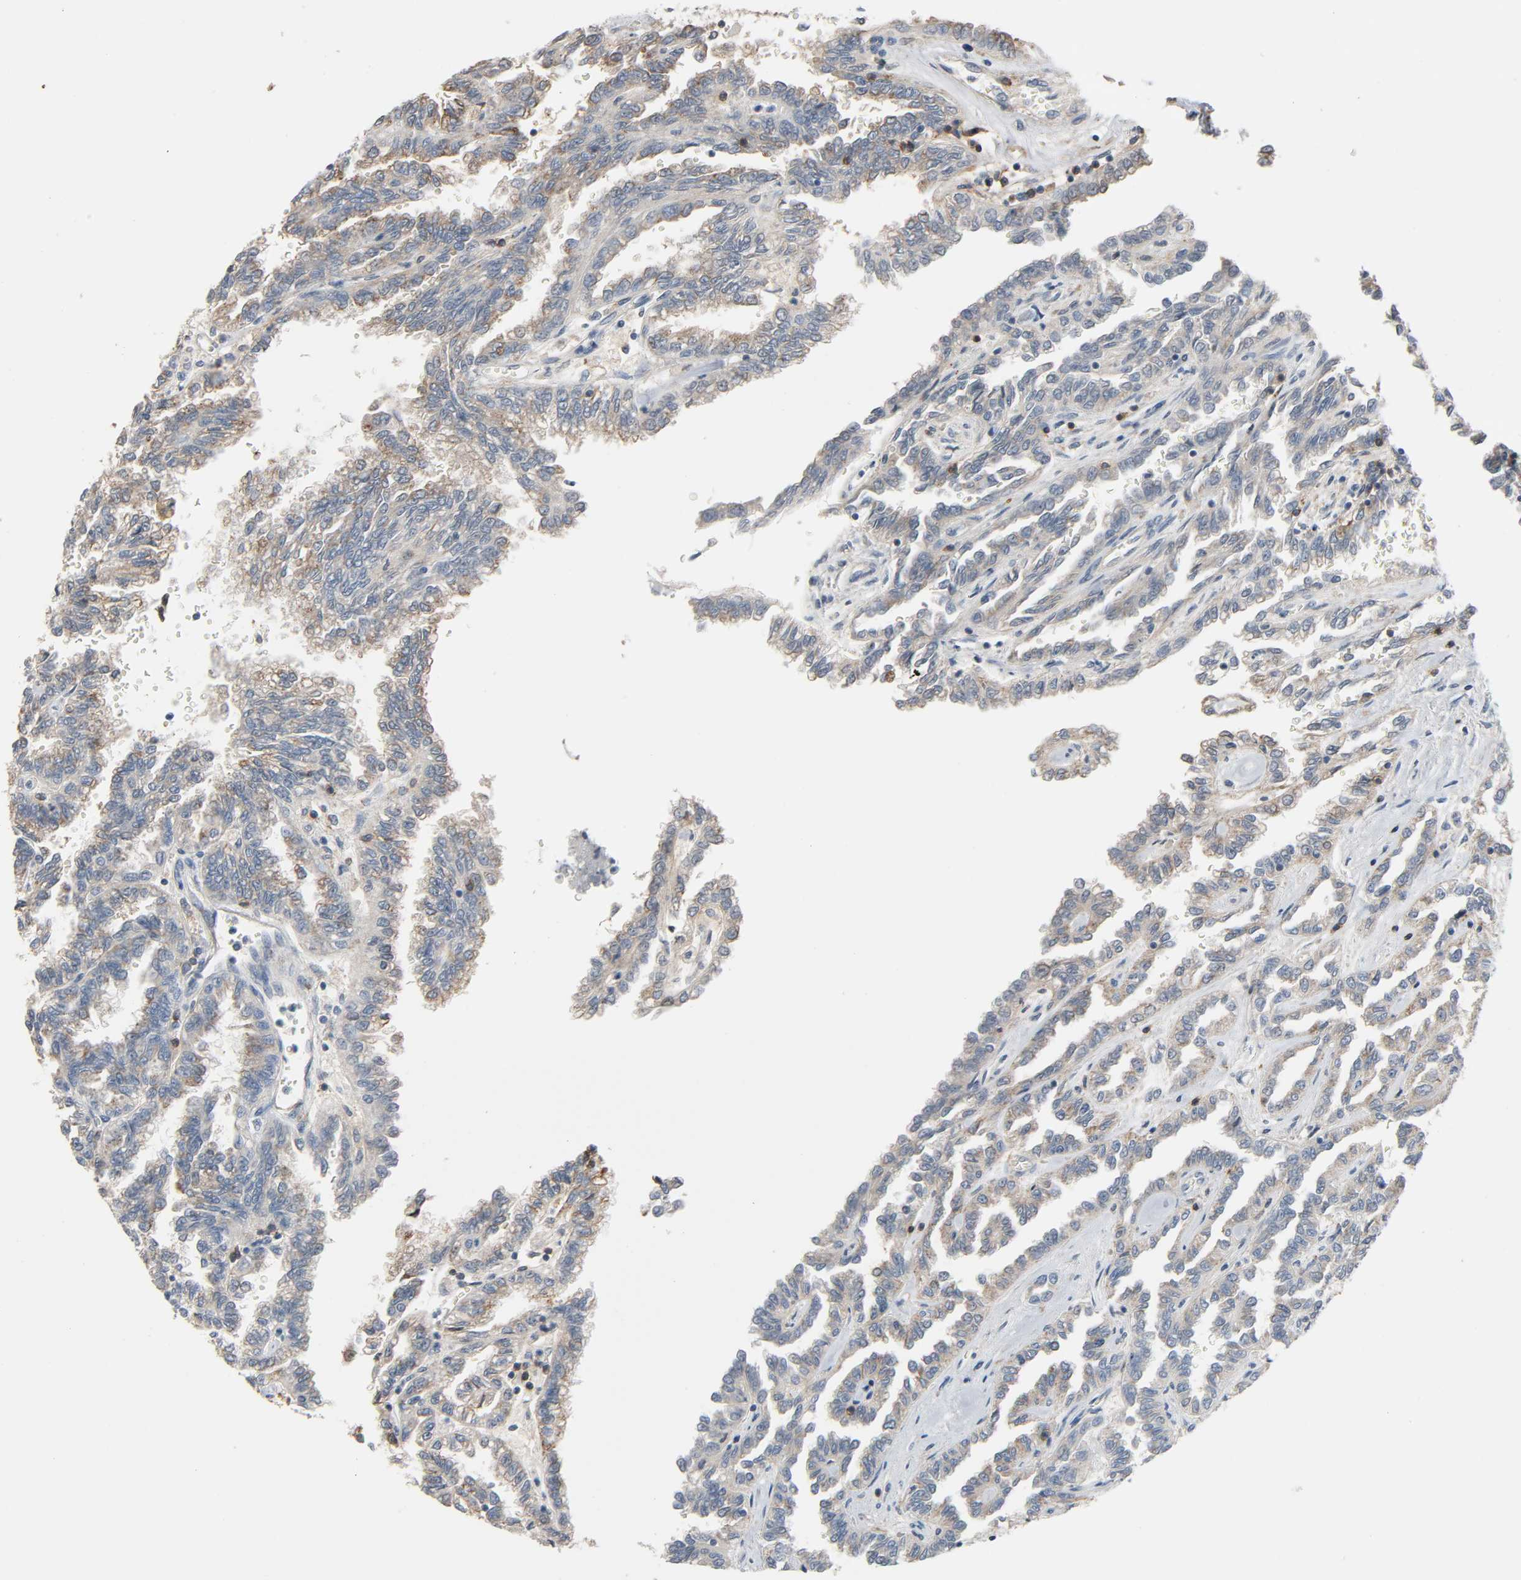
{"staining": {"intensity": "weak", "quantity": "25%-75%", "location": "cytoplasmic/membranous"}, "tissue": "renal cancer", "cell_type": "Tumor cells", "image_type": "cancer", "snomed": [{"axis": "morphology", "description": "Inflammation, NOS"}, {"axis": "morphology", "description": "Adenocarcinoma, NOS"}, {"axis": "topography", "description": "Kidney"}], "caption": "Protein staining of renal adenocarcinoma tissue exhibits weak cytoplasmic/membranous positivity in about 25%-75% of tumor cells.", "gene": "CD4", "patient": {"sex": "male", "age": 68}}